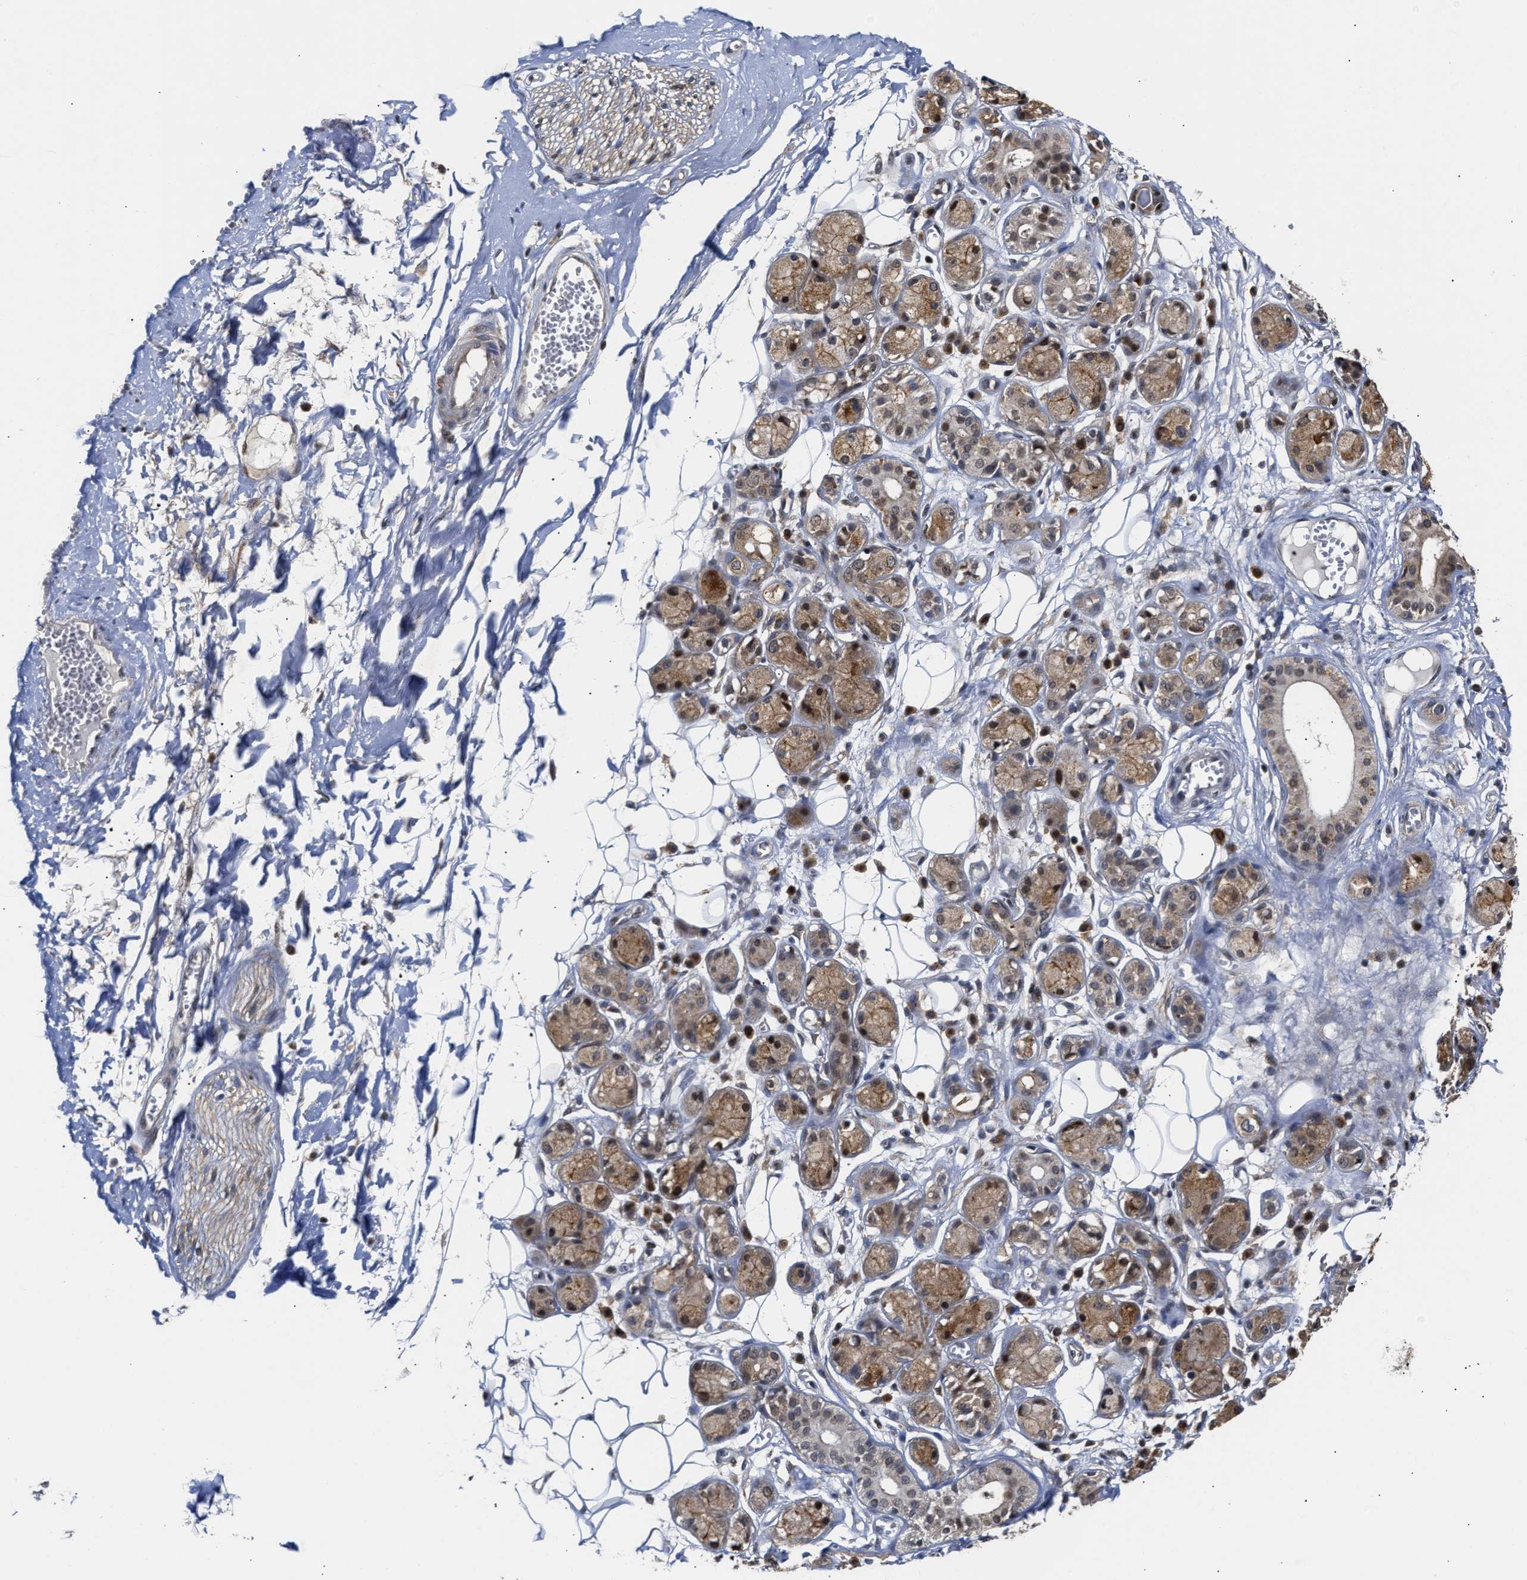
{"staining": {"intensity": "weak", "quantity": "25%-75%", "location": "cytoplasmic/membranous"}, "tissue": "adipose tissue", "cell_type": "Adipocytes", "image_type": "normal", "snomed": [{"axis": "morphology", "description": "Normal tissue, NOS"}, {"axis": "morphology", "description": "Inflammation, NOS"}, {"axis": "topography", "description": "Salivary gland"}, {"axis": "topography", "description": "Peripheral nerve tissue"}], "caption": "Adipocytes reveal low levels of weak cytoplasmic/membranous positivity in about 25%-75% of cells in benign human adipose tissue. Using DAB (3,3'-diaminobenzidine) (brown) and hematoxylin (blue) stains, captured at high magnification using brightfield microscopy.", "gene": "CLIP2", "patient": {"sex": "female", "age": 75}}